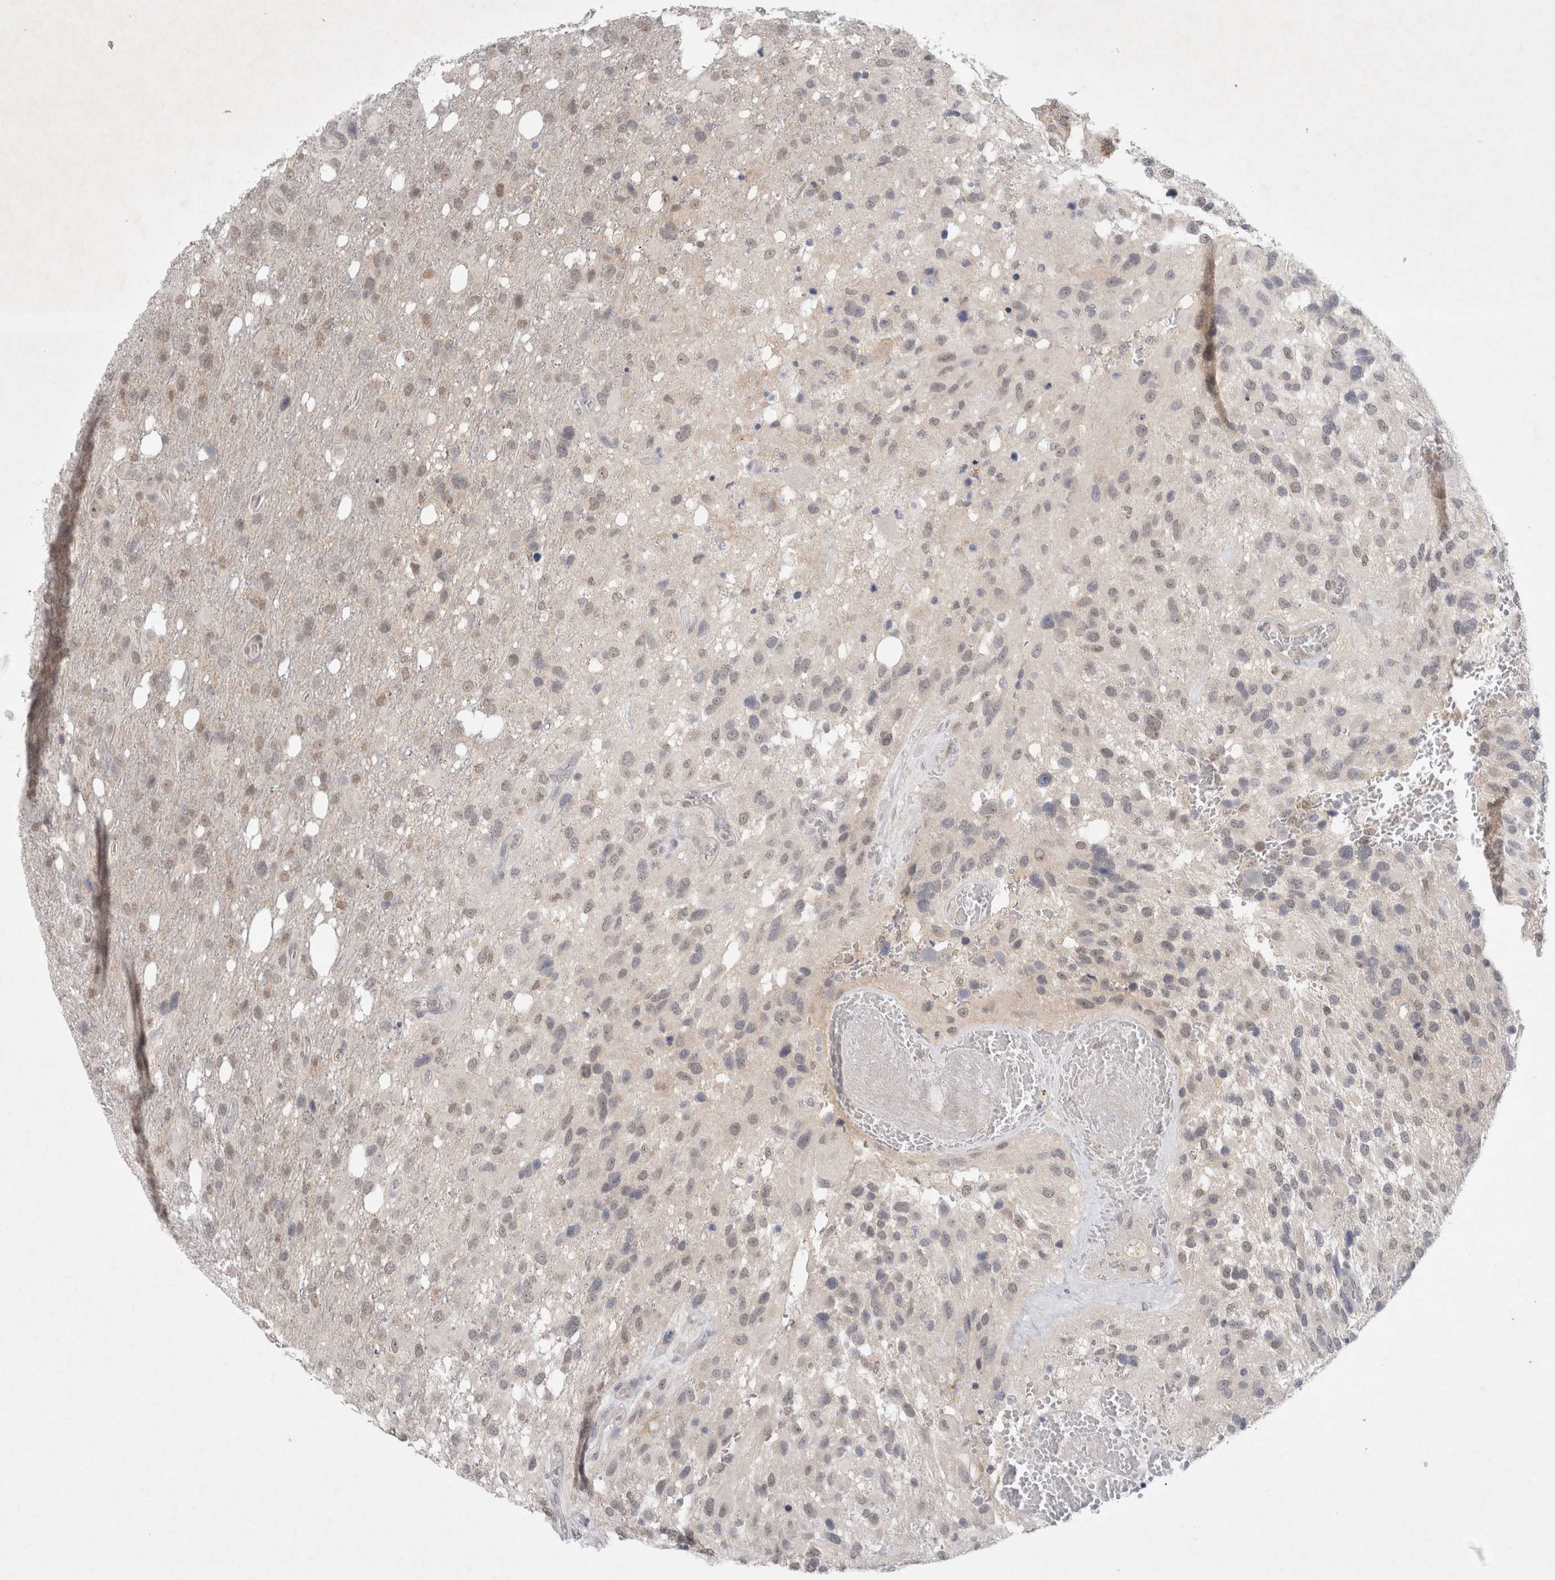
{"staining": {"intensity": "weak", "quantity": "<25%", "location": "nuclear"}, "tissue": "glioma", "cell_type": "Tumor cells", "image_type": "cancer", "snomed": [{"axis": "morphology", "description": "Glioma, malignant, High grade"}, {"axis": "topography", "description": "Brain"}], "caption": "Immunohistochemical staining of human malignant glioma (high-grade) exhibits no significant positivity in tumor cells.", "gene": "FBXO42", "patient": {"sex": "female", "age": 58}}